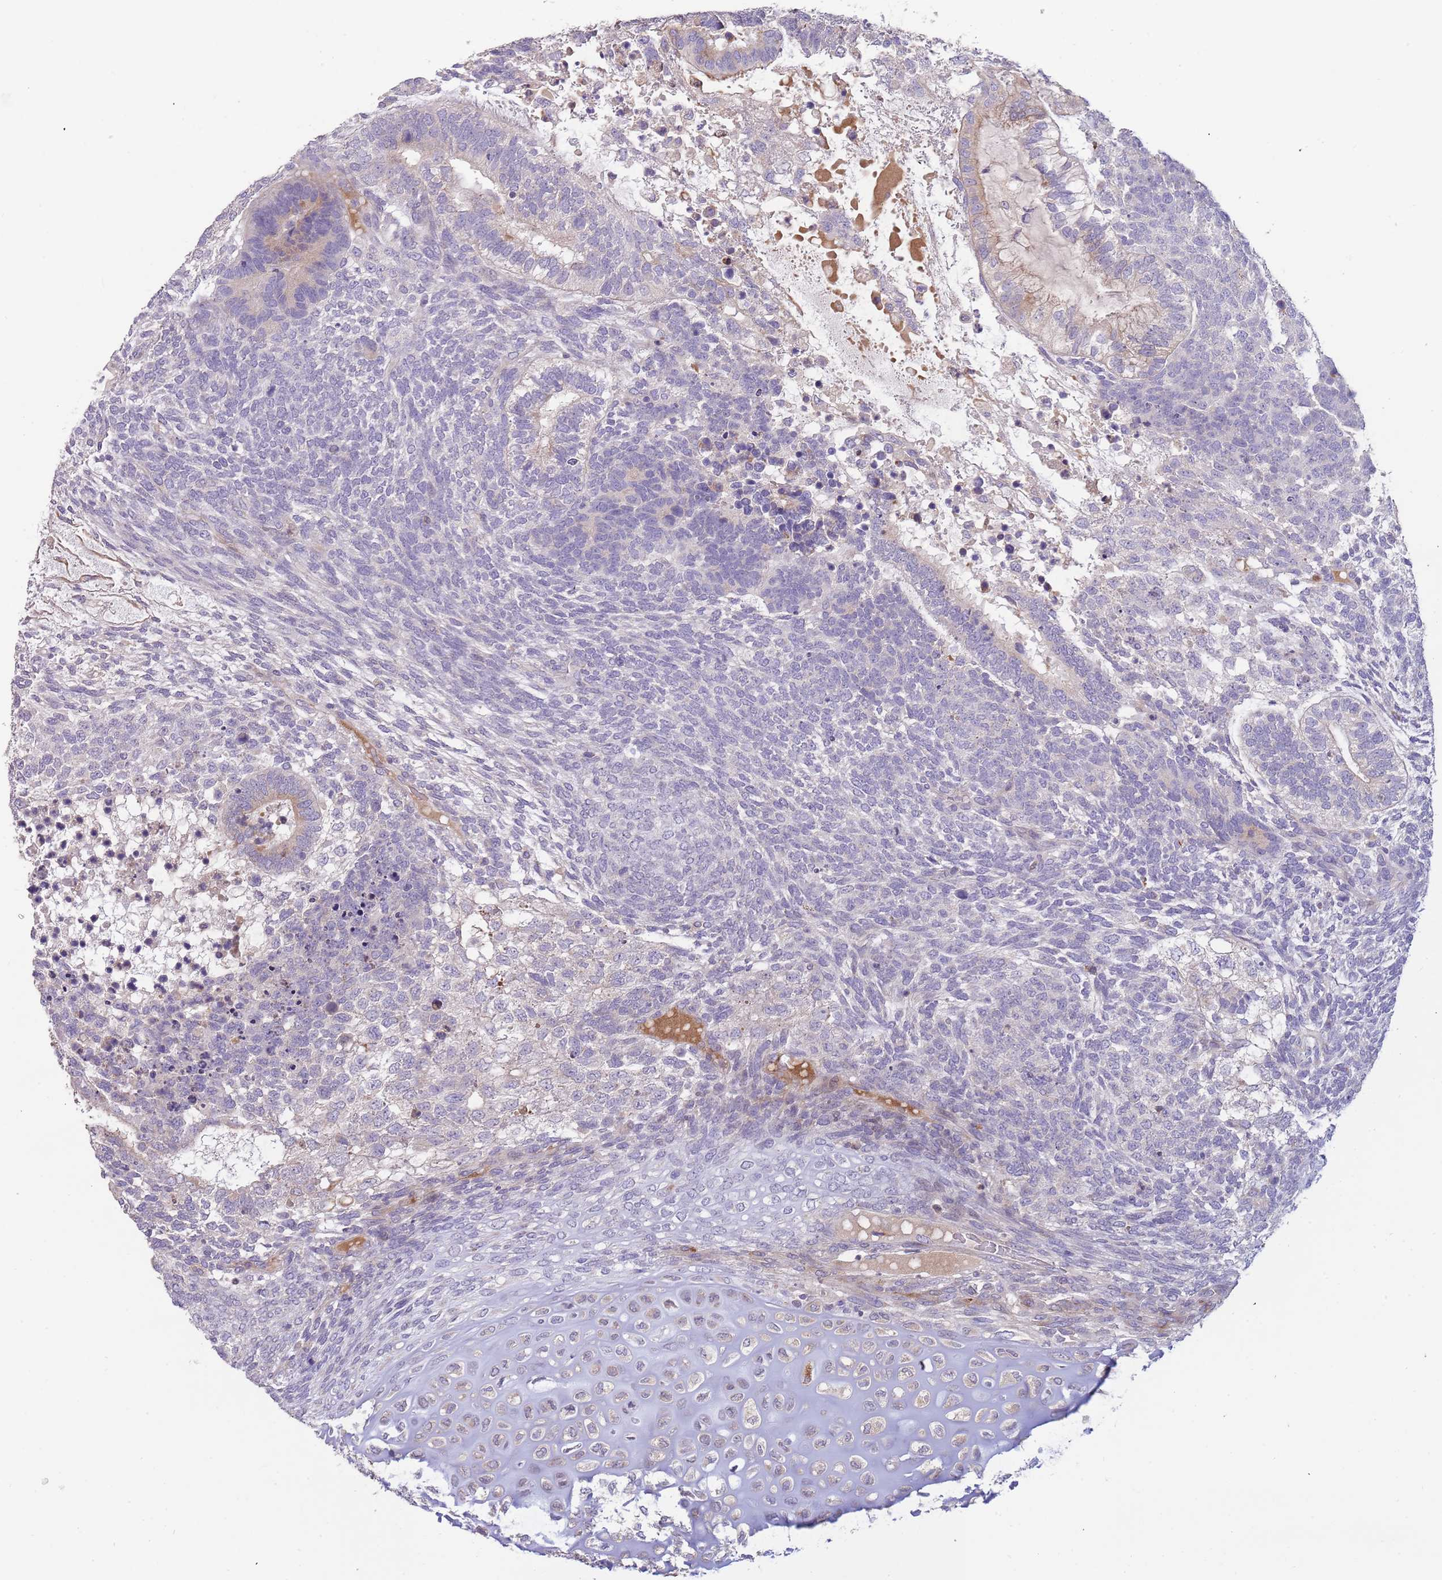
{"staining": {"intensity": "weak", "quantity": "<25%", "location": "cytoplasmic/membranous"}, "tissue": "testis cancer", "cell_type": "Tumor cells", "image_type": "cancer", "snomed": [{"axis": "morphology", "description": "Carcinoma, Embryonal, NOS"}, {"axis": "topography", "description": "Testis"}], "caption": "Immunohistochemical staining of testis cancer displays no significant positivity in tumor cells.", "gene": "SUSD1", "patient": {"sex": "male", "age": 23}}